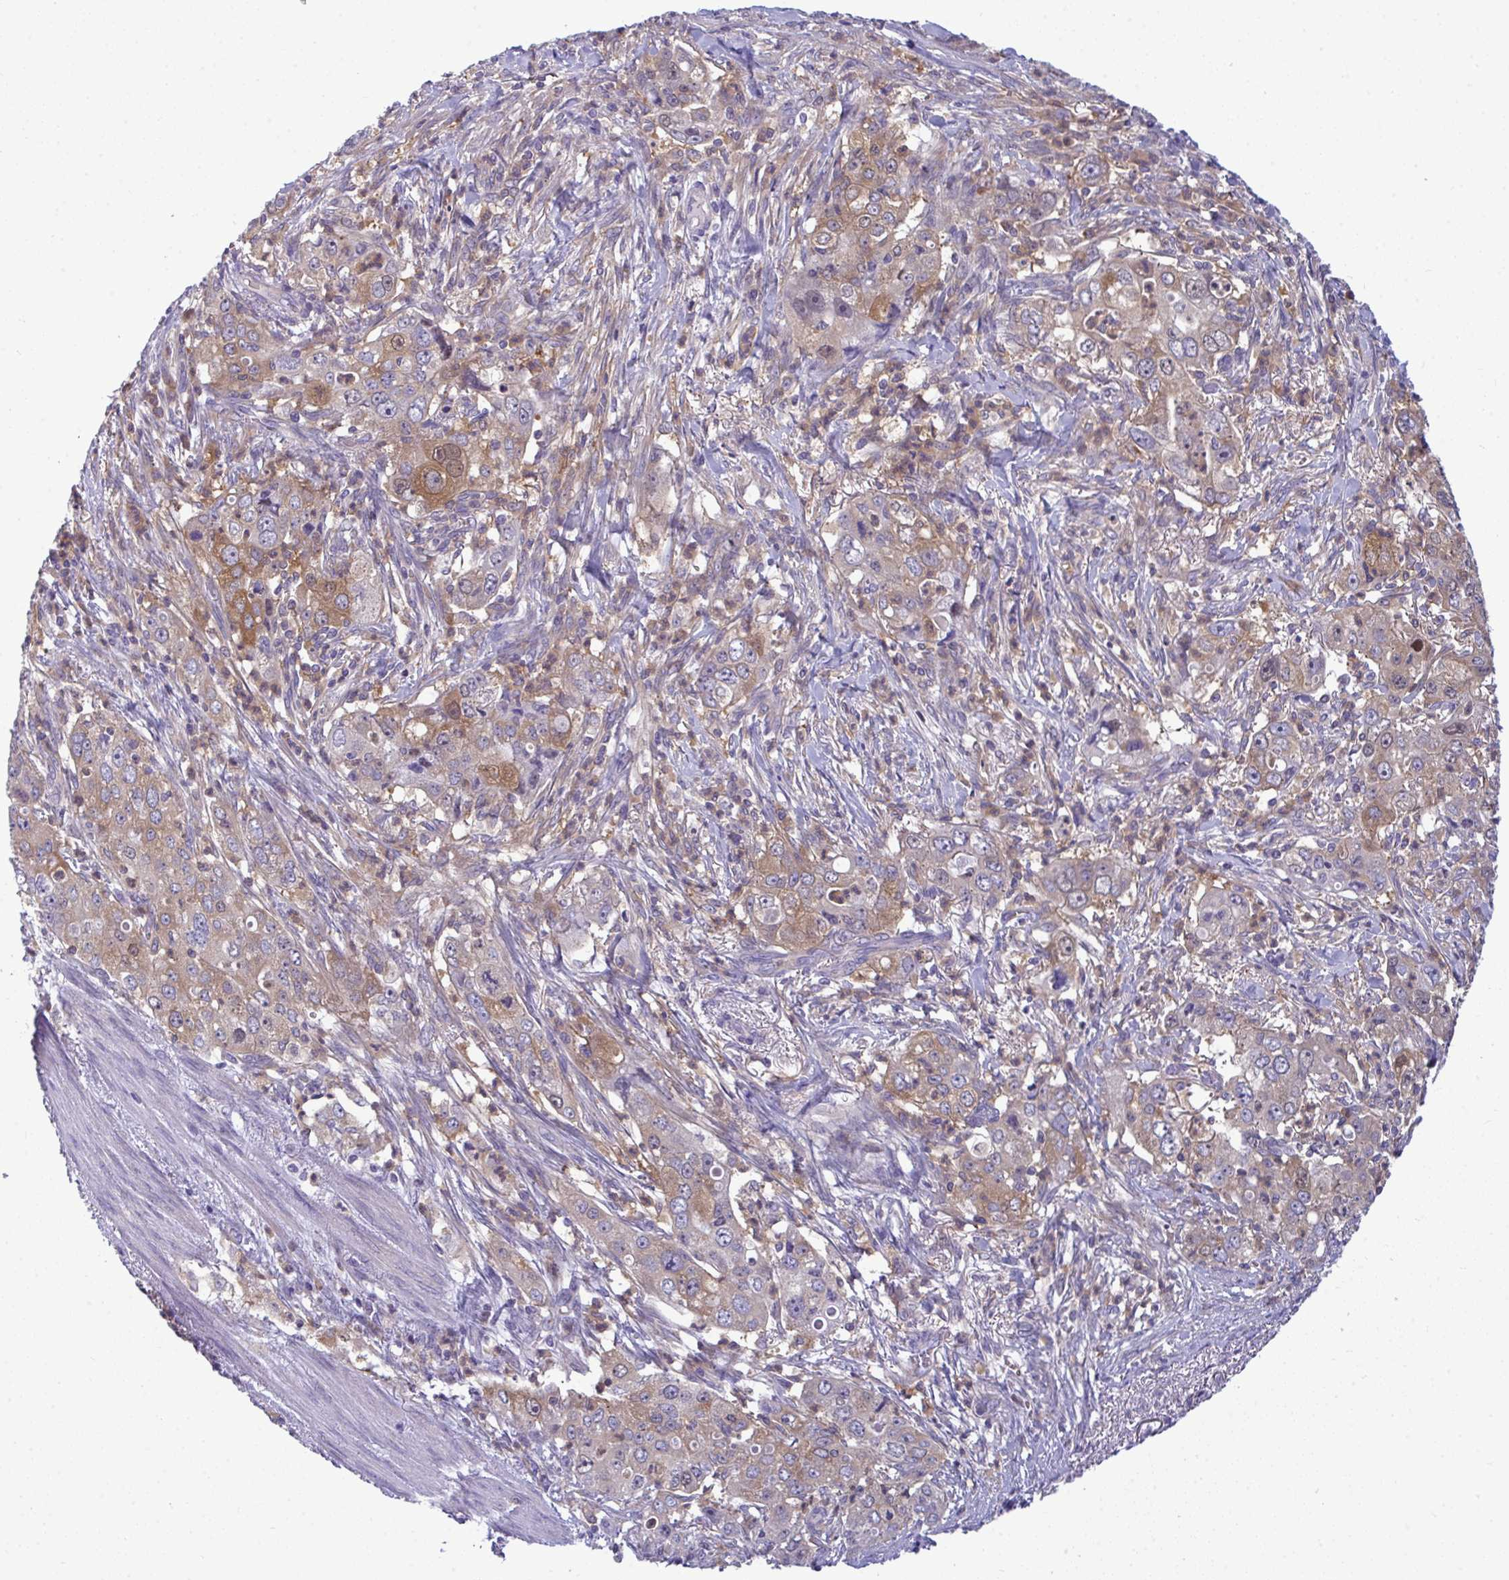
{"staining": {"intensity": "moderate", "quantity": ">75%", "location": "cytoplasmic/membranous"}, "tissue": "stomach cancer", "cell_type": "Tumor cells", "image_type": "cancer", "snomed": [{"axis": "morphology", "description": "Adenocarcinoma, NOS"}, {"axis": "topography", "description": "Stomach, upper"}], "caption": "Immunohistochemistry (IHC) micrograph of neoplastic tissue: stomach cancer (adenocarcinoma) stained using immunohistochemistry reveals medium levels of moderate protein expression localized specifically in the cytoplasmic/membranous of tumor cells, appearing as a cytoplasmic/membranous brown color.", "gene": "SLC30A6", "patient": {"sex": "male", "age": 75}}